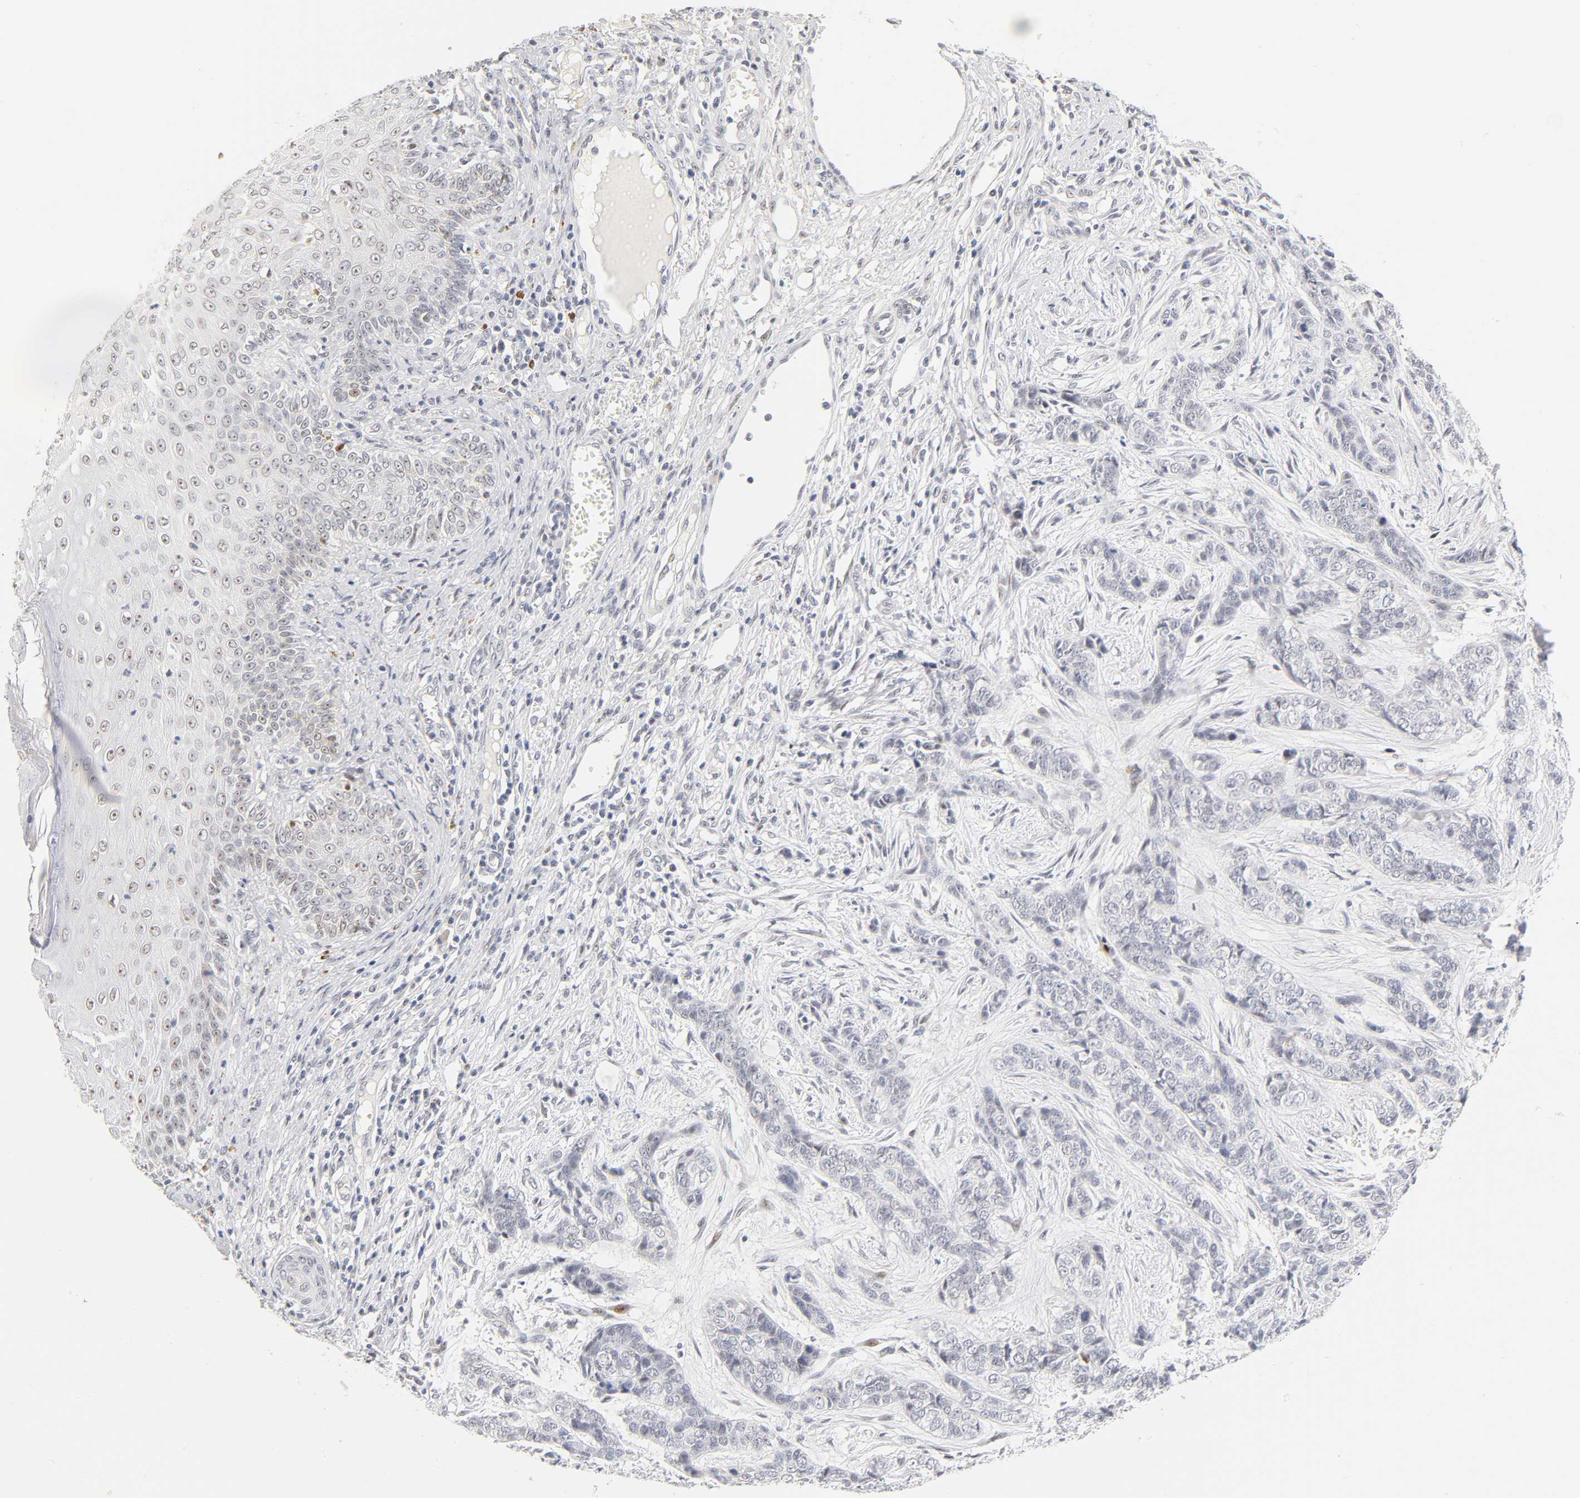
{"staining": {"intensity": "weak", "quantity": "<25%", "location": "nuclear"}, "tissue": "skin cancer", "cell_type": "Tumor cells", "image_type": "cancer", "snomed": [{"axis": "morphology", "description": "Basal cell carcinoma"}, {"axis": "topography", "description": "Skin"}], "caption": "The photomicrograph exhibits no significant staining in tumor cells of skin basal cell carcinoma. (DAB (3,3'-diaminobenzidine) immunohistochemistry (IHC), high magnification).", "gene": "MNAT1", "patient": {"sex": "female", "age": 64}}